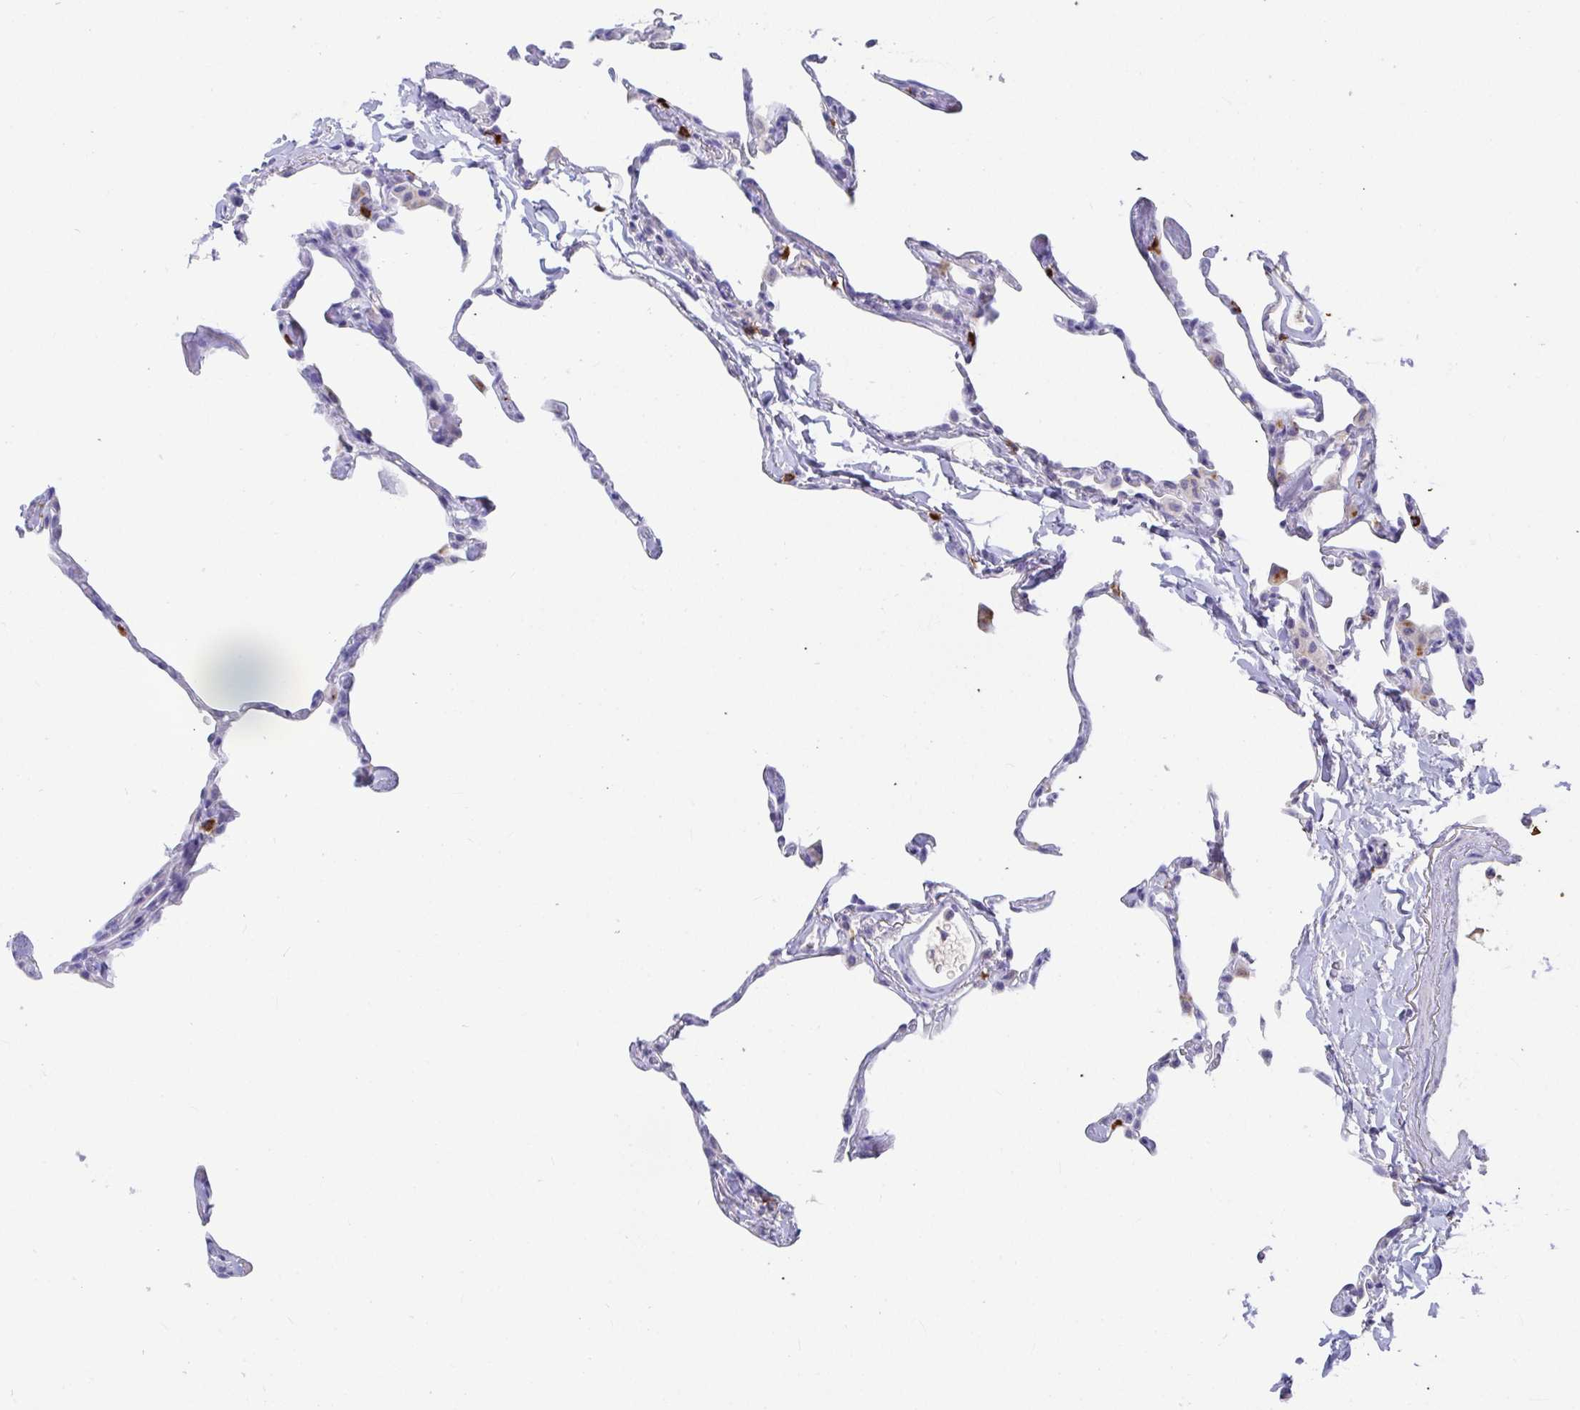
{"staining": {"intensity": "negative", "quantity": "none", "location": "none"}, "tissue": "lung", "cell_type": "Alveolar cells", "image_type": "normal", "snomed": [{"axis": "morphology", "description": "Normal tissue, NOS"}, {"axis": "topography", "description": "Lung"}], "caption": "Immunohistochemical staining of benign human lung exhibits no significant staining in alveolar cells.", "gene": "PLA2G1B", "patient": {"sex": "male", "age": 65}}